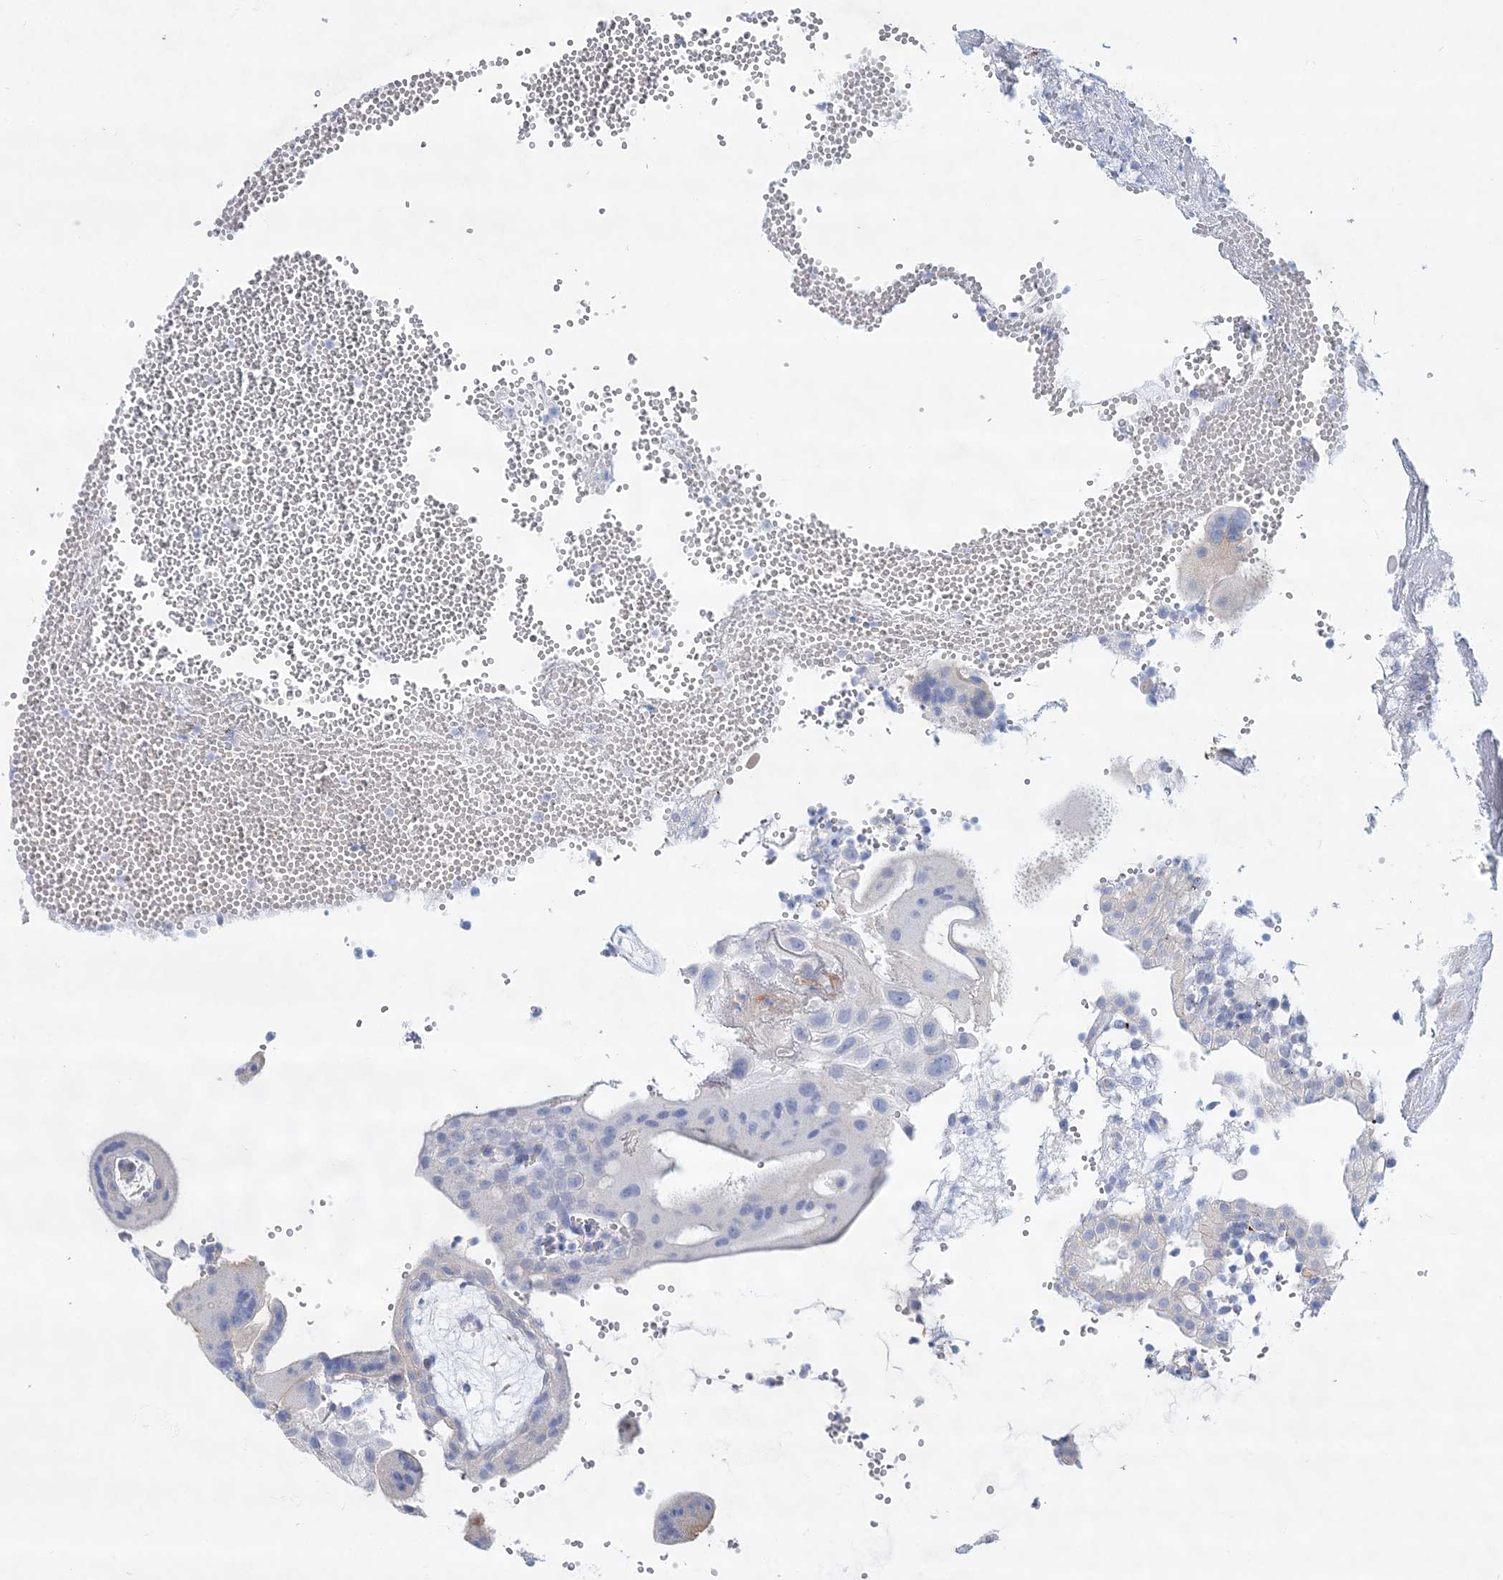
{"staining": {"intensity": "negative", "quantity": "none", "location": "none"}, "tissue": "placenta", "cell_type": "Decidual cells", "image_type": "normal", "snomed": [{"axis": "morphology", "description": "Normal tissue, NOS"}, {"axis": "topography", "description": "Placenta"}], "caption": "Histopathology image shows no protein expression in decidual cells of normal placenta.", "gene": "ADGRL1", "patient": {"sex": "female", "age": 18}}